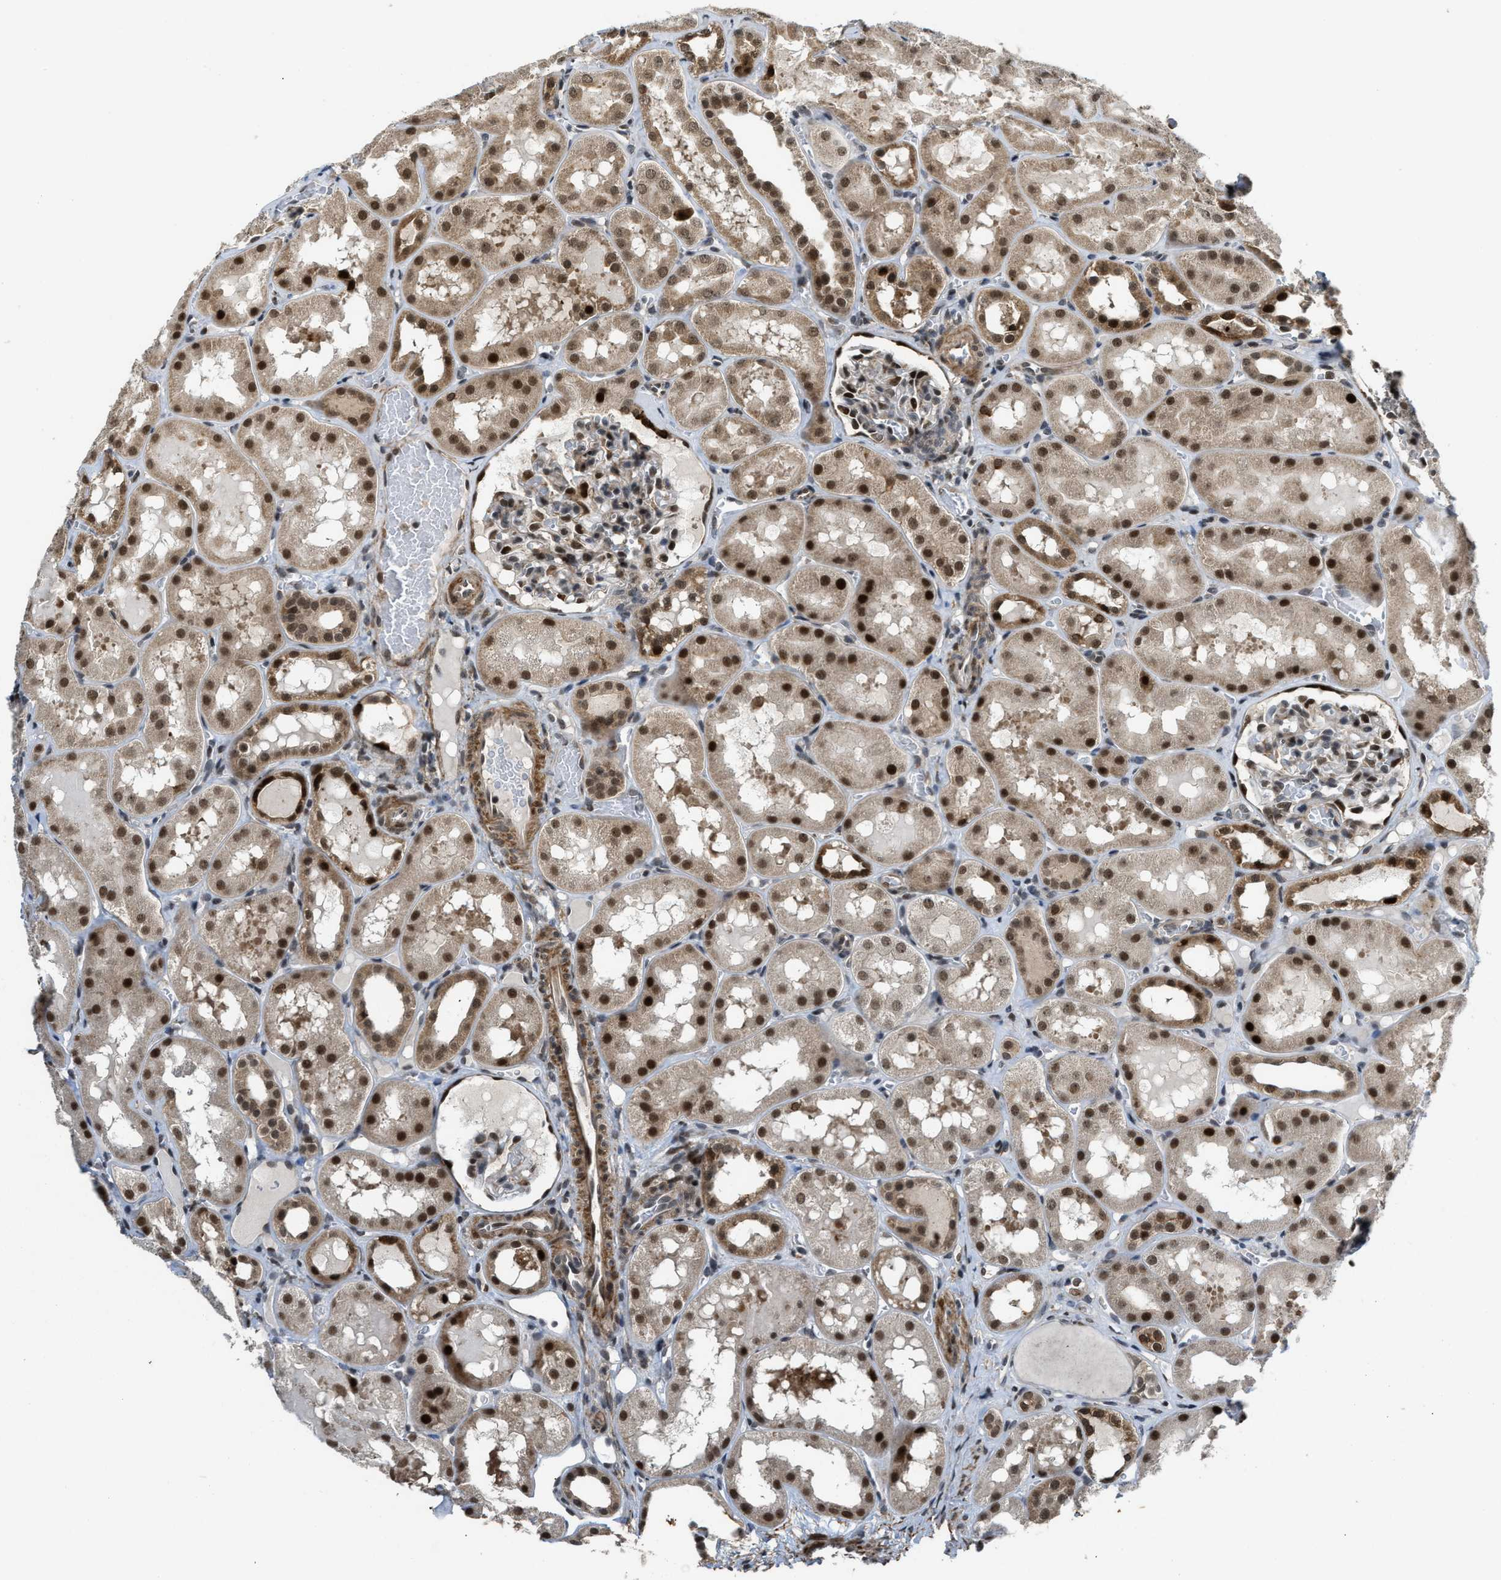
{"staining": {"intensity": "strong", "quantity": "<25%", "location": "nuclear"}, "tissue": "kidney", "cell_type": "Cells in glomeruli", "image_type": "normal", "snomed": [{"axis": "morphology", "description": "Normal tissue, NOS"}, {"axis": "topography", "description": "Kidney"}, {"axis": "topography", "description": "Urinary bladder"}], "caption": "Immunohistochemical staining of unremarkable human kidney shows <25% levels of strong nuclear protein staining in about <25% of cells in glomeruli.", "gene": "ZNF250", "patient": {"sex": "male", "age": 16}}